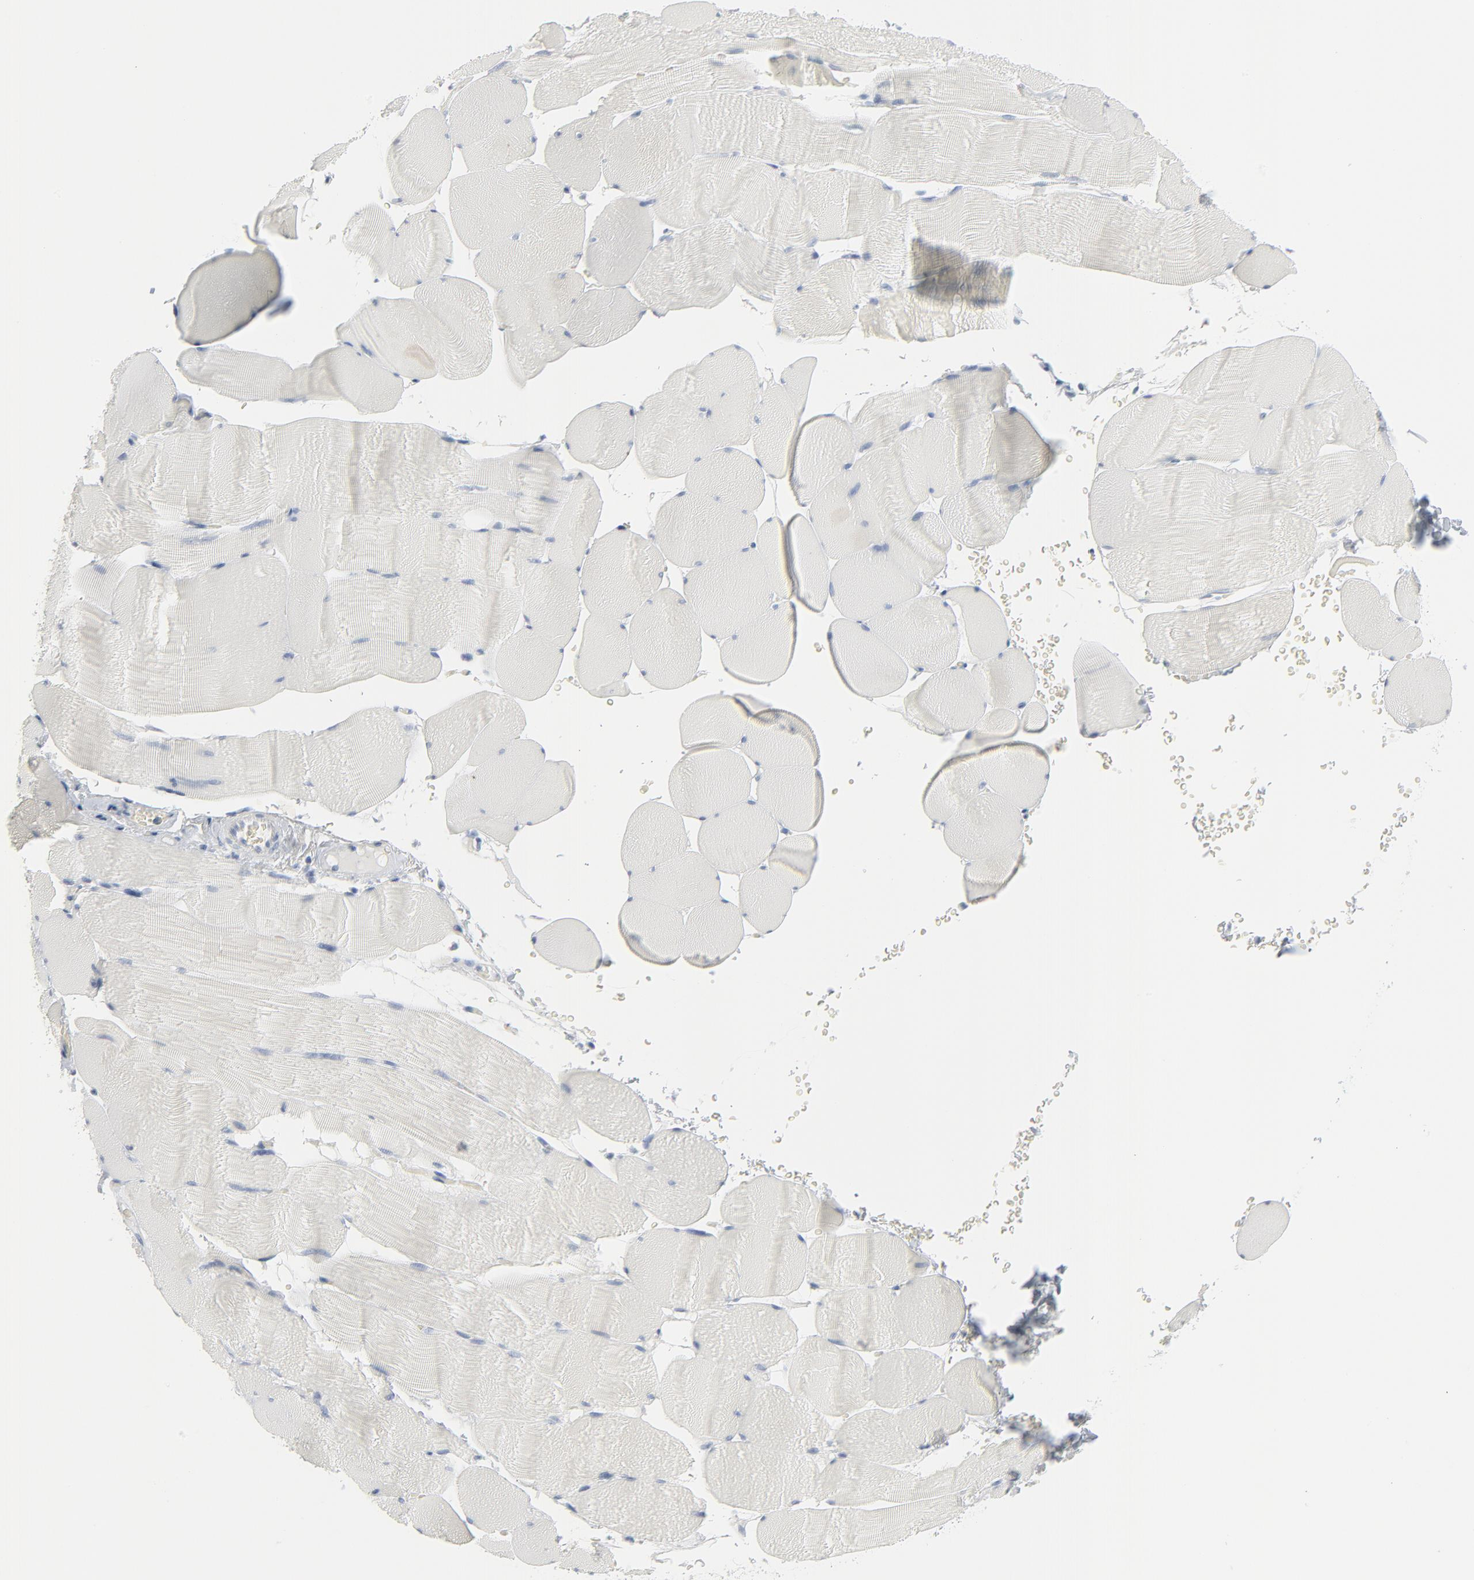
{"staining": {"intensity": "negative", "quantity": "none", "location": "none"}, "tissue": "skeletal muscle", "cell_type": "Myocytes", "image_type": "normal", "snomed": [{"axis": "morphology", "description": "Normal tissue, NOS"}, {"axis": "topography", "description": "Skeletal muscle"}], "caption": "DAB (3,3'-diaminobenzidine) immunohistochemical staining of unremarkable skeletal muscle displays no significant positivity in myocytes. (Immunohistochemistry, brightfield microscopy, high magnification).", "gene": "MITF", "patient": {"sex": "male", "age": 62}}